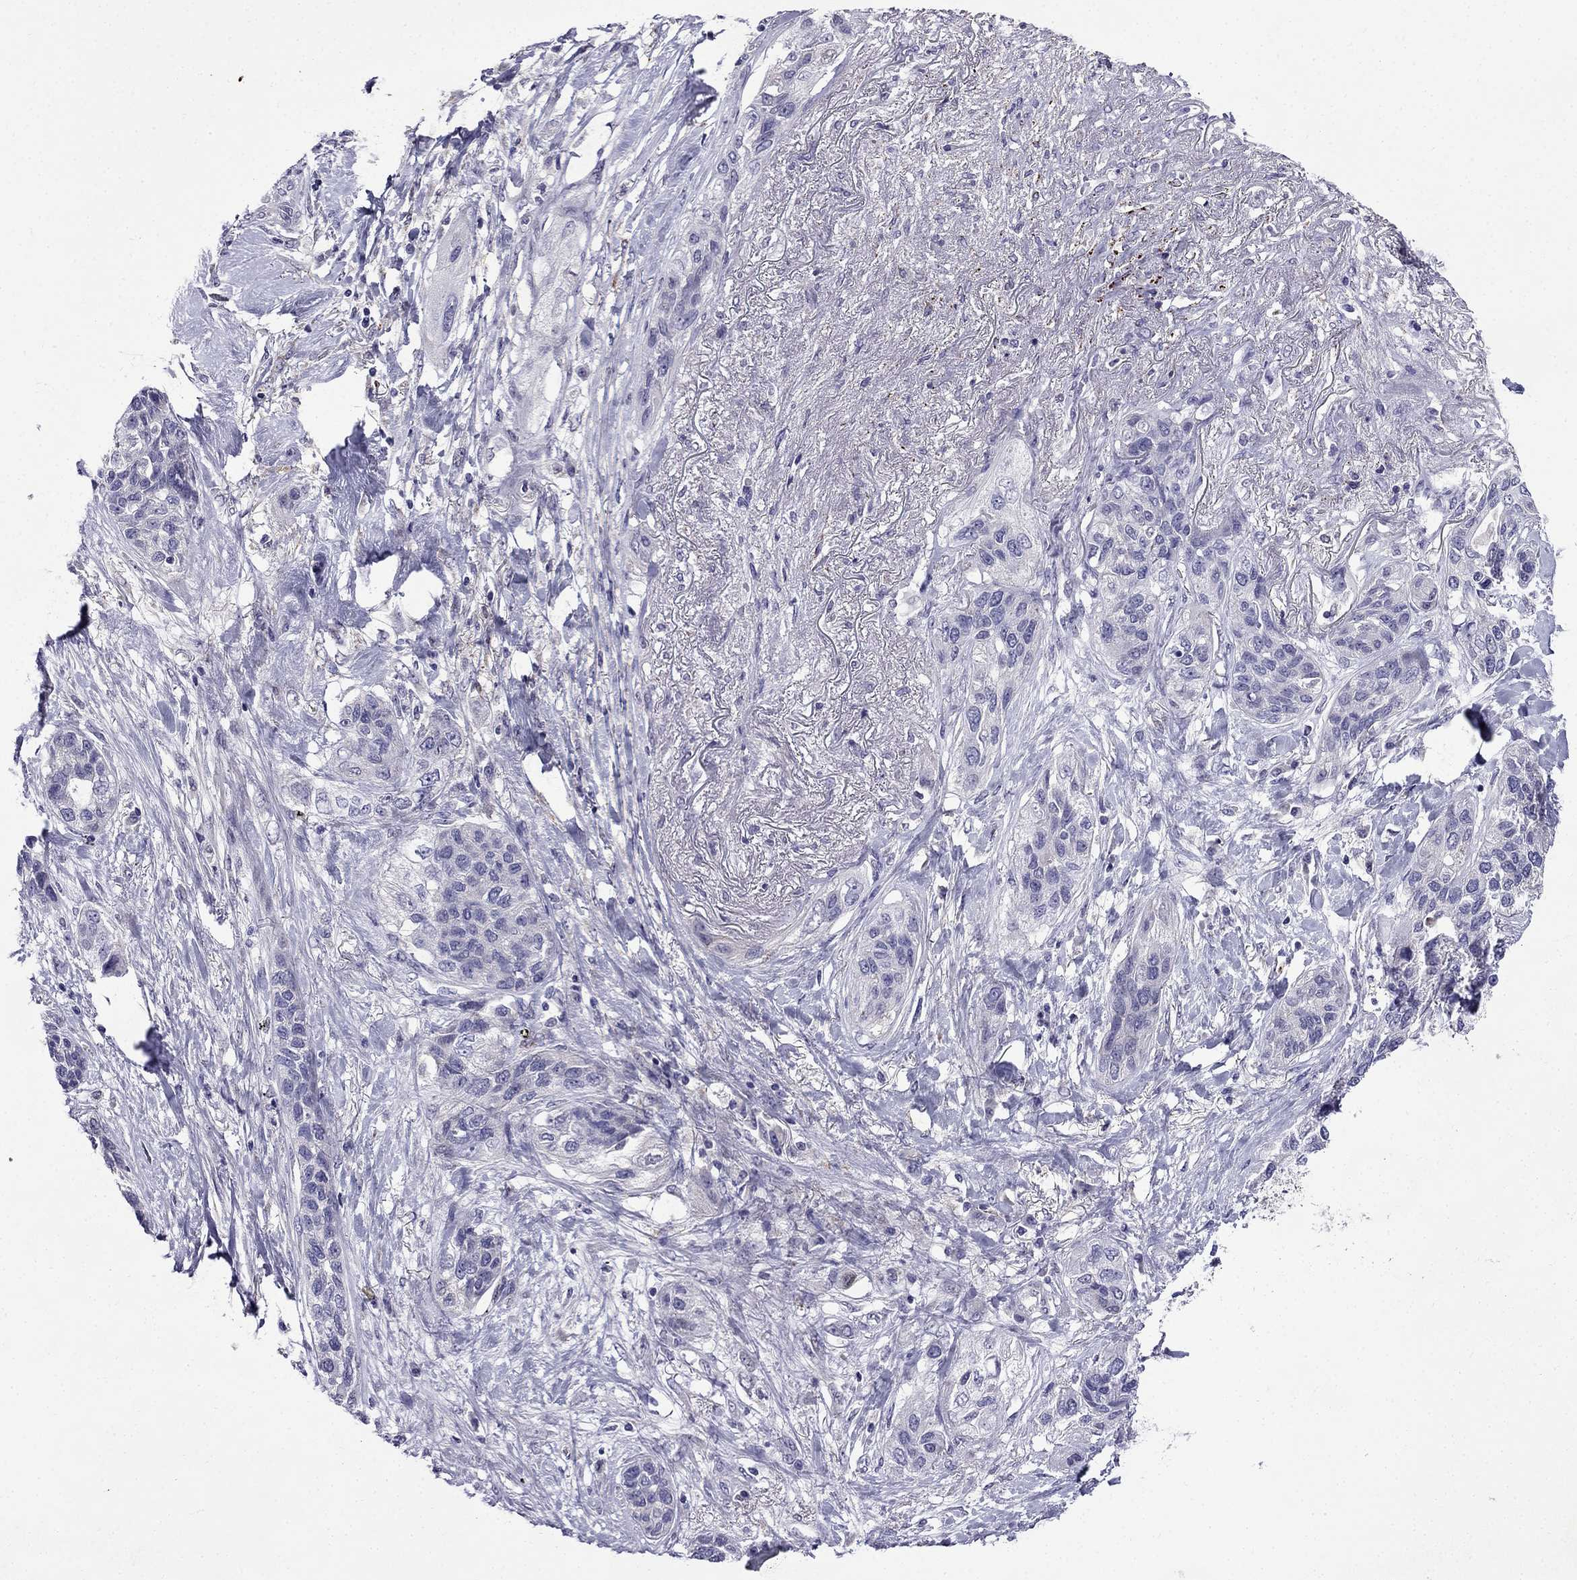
{"staining": {"intensity": "negative", "quantity": "none", "location": "none"}, "tissue": "lung cancer", "cell_type": "Tumor cells", "image_type": "cancer", "snomed": [{"axis": "morphology", "description": "Squamous cell carcinoma, NOS"}, {"axis": "topography", "description": "Lung"}], "caption": "IHC of human lung cancer (squamous cell carcinoma) displays no expression in tumor cells. (DAB (3,3'-diaminobenzidine) immunohistochemistry visualized using brightfield microscopy, high magnification).", "gene": "PI16", "patient": {"sex": "female", "age": 70}}